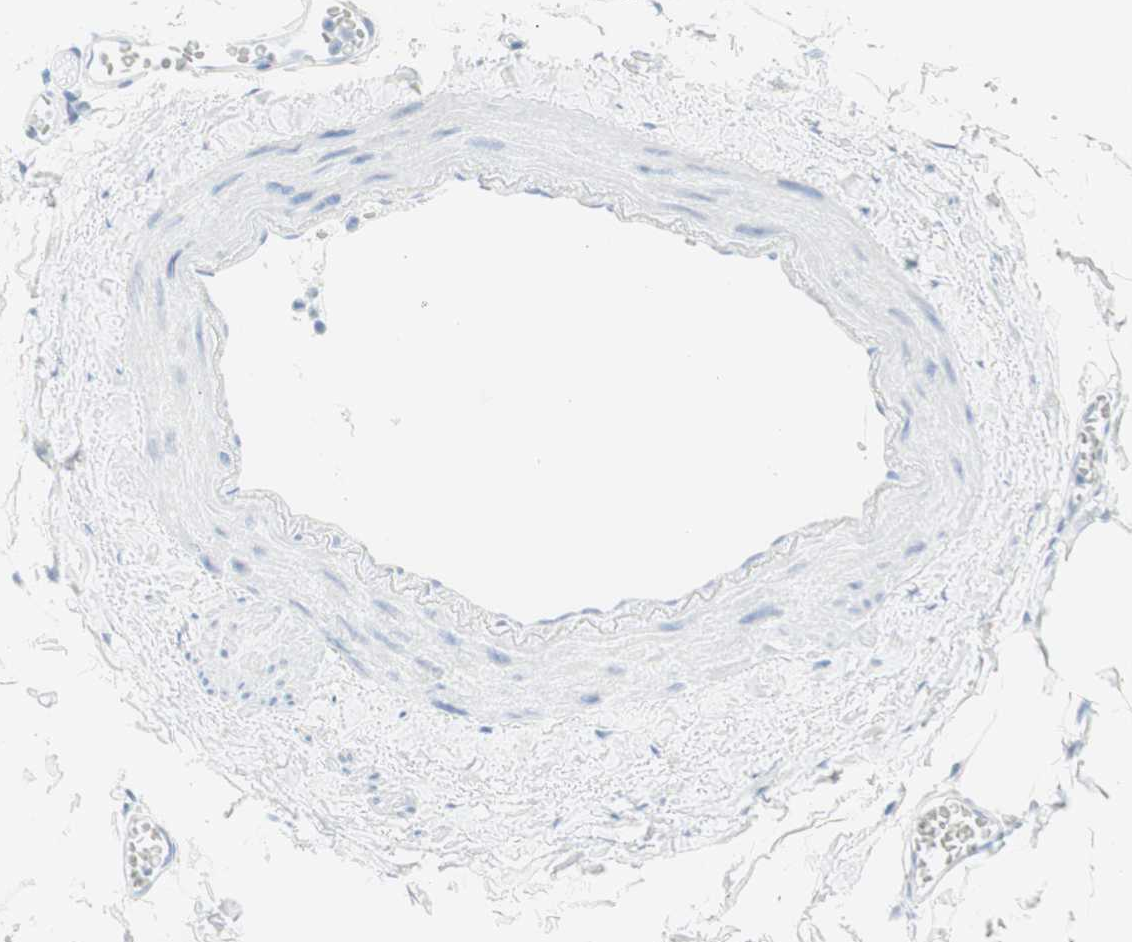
{"staining": {"intensity": "negative", "quantity": "none", "location": "none"}, "tissue": "adipose tissue", "cell_type": "Adipocytes", "image_type": "normal", "snomed": [{"axis": "morphology", "description": "Normal tissue, NOS"}, {"axis": "topography", "description": "Adipose tissue"}, {"axis": "topography", "description": "Peripheral nerve tissue"}], "caption": "Immunohistochemical staining of benign adipose tissue shows no significant positivity in adipocytes.", "gene": "TPO", "patient": {"sex": "male", "age": 52}}